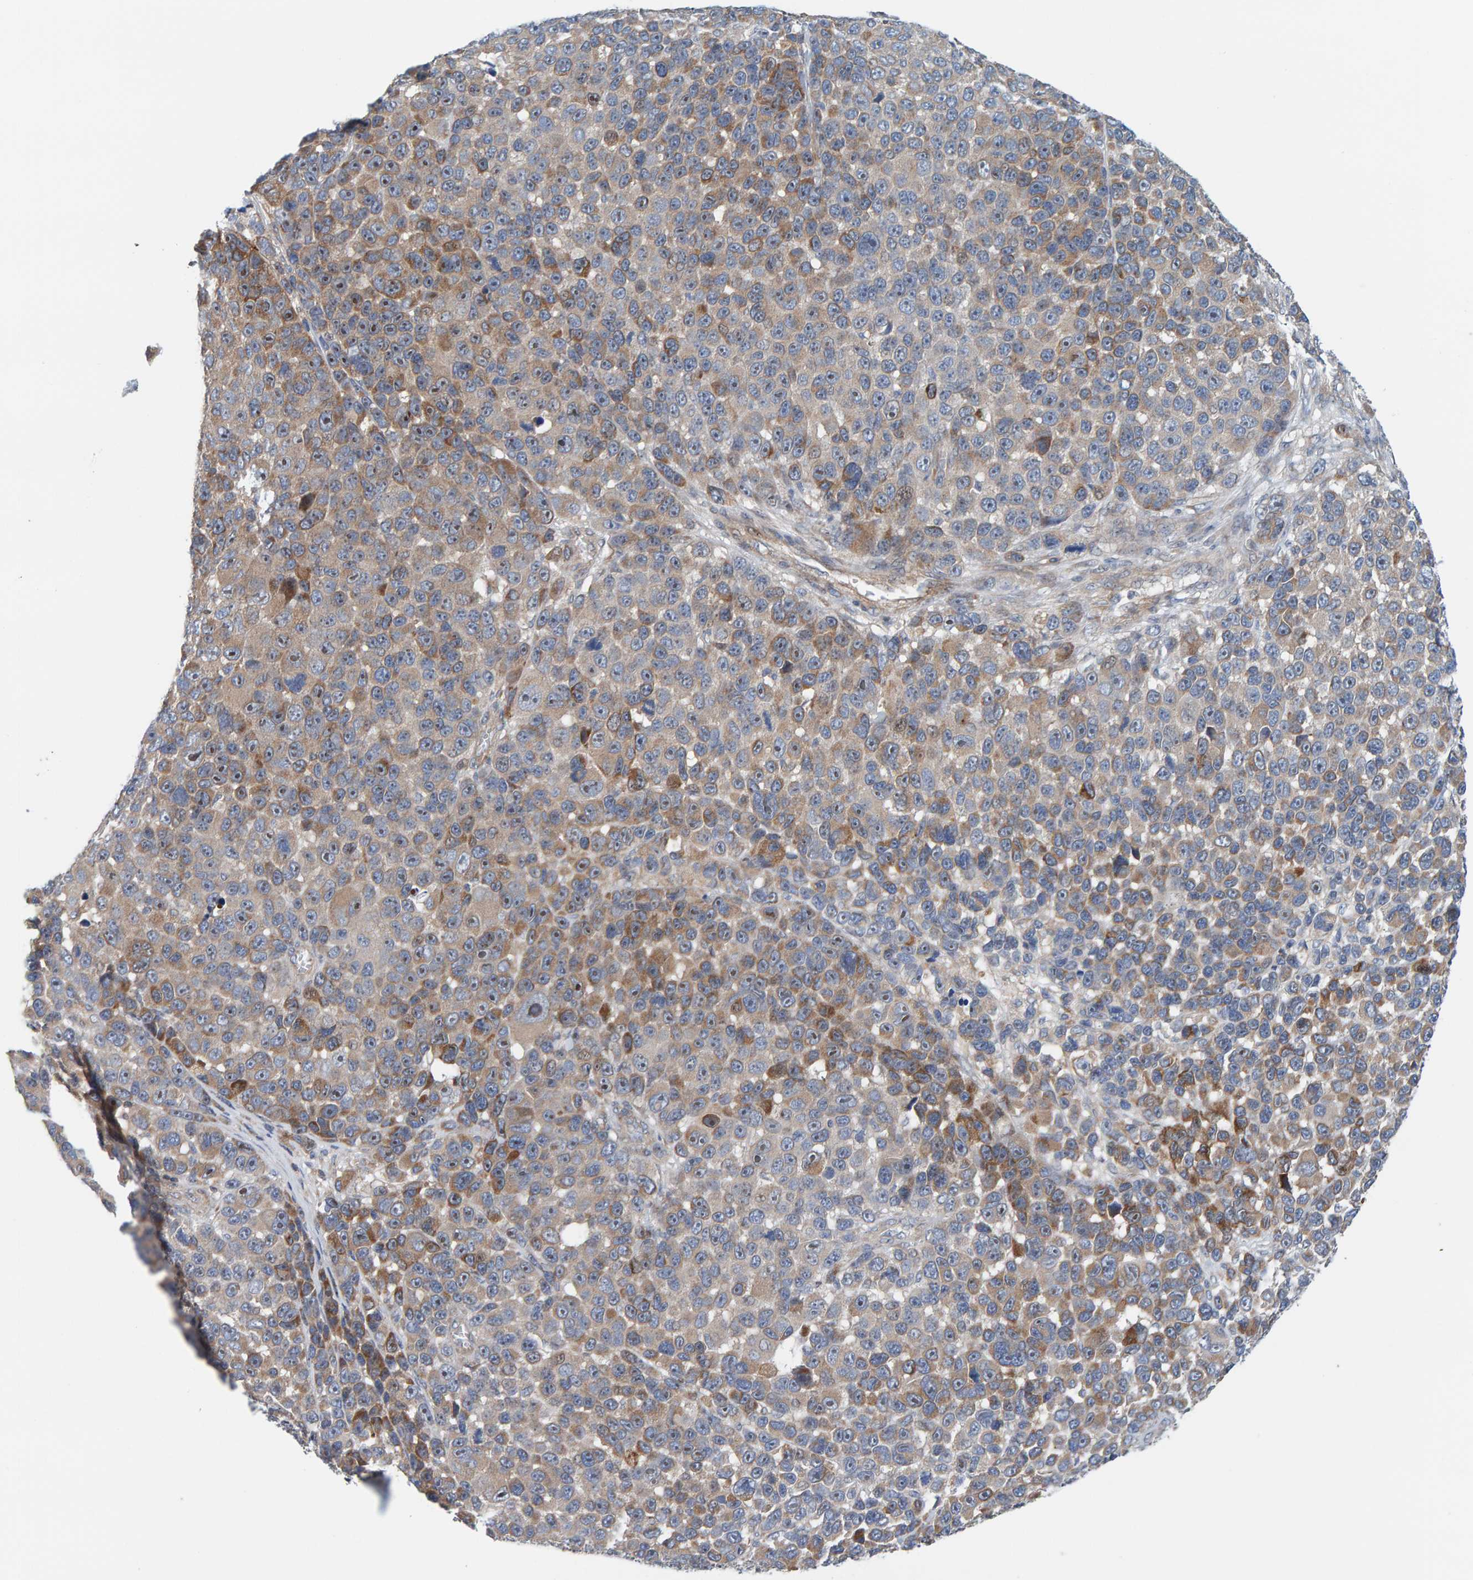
{"staining": {"intensity": "moderate", "quantity": "25%-75%", "location": "cytoplasmic/membranous"}, "tissue": "melanoma", "cell_type": "Tumor cells", "image_type": "cancer", "snomed": [{"axis": "morphology", "description": "Malignant melanoma, NOS"}, {"axis": "topography", "description": "Skin"}], "caption": "High-power microscopy captured an immunohistochemistry image of melanoma, revealing moderate cytoplasmic/membranous staining in approximately 25%-75% of tumor cells.", "gene": "CCM2", "patient": {"sex": "male", "age": 53}}